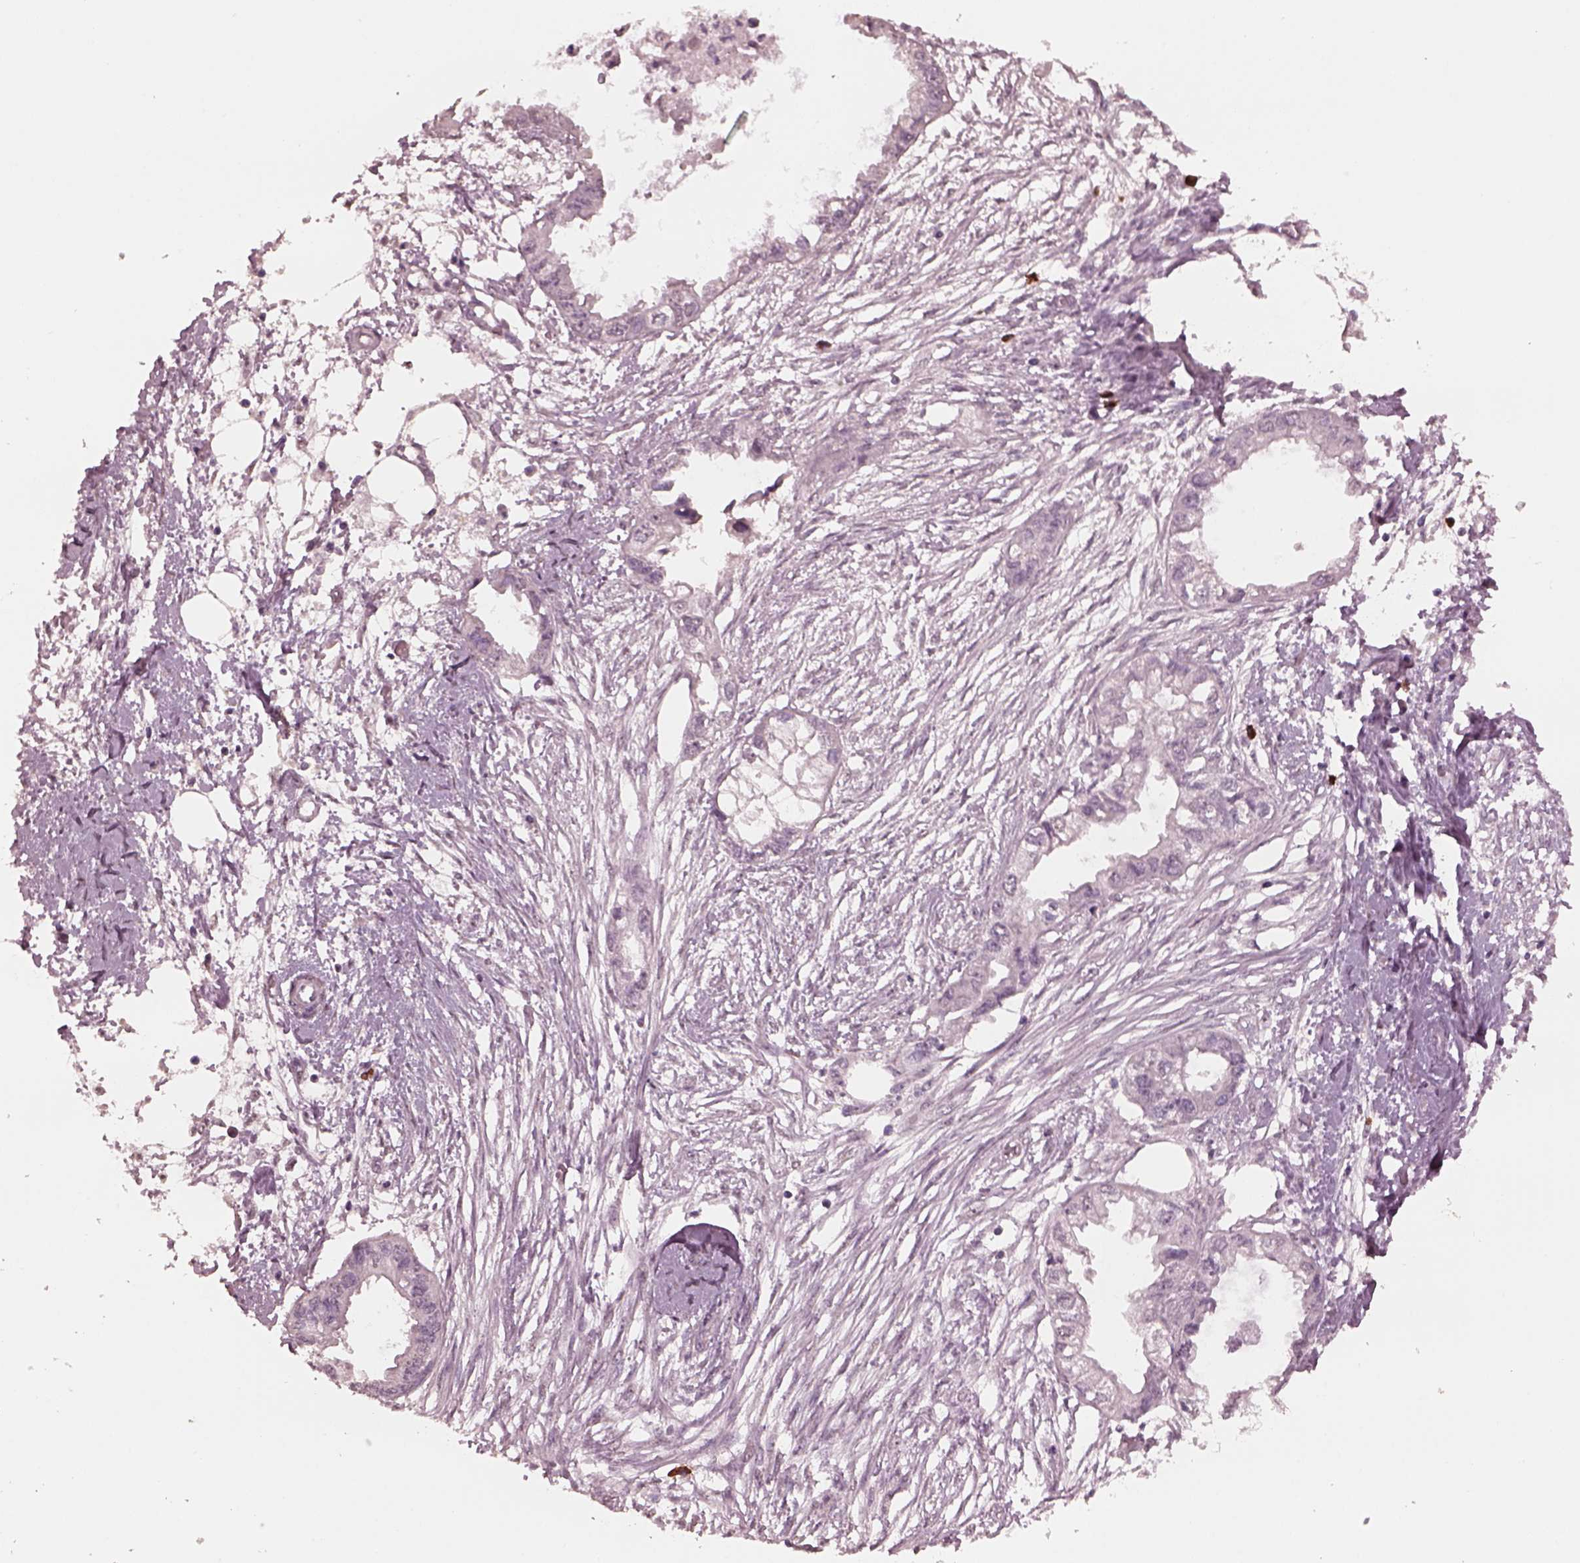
{"staining": {"intensity": "negative", "quantity": "none", "location": "none"}, "tissue": "endometrial cancer", "cell_type": "Tumor cells", "image_type": "cancer", "snomed": [{"axis": "morphology", "description": "Adenocarcinoma, NOS"}, {"axis": "morphology", "description": "Adenocarcinoma, metastatic, NOS"}, {"axis": "topography", "description": "Adipose tissue"}, {"axis": "topography", "description": "Endometrium"}], "caption": "A histopathology image of human endometrial cancer (metastatic adenocarcinoma) is negative for staining in tumor cells.", "gene": "IL18RAP", "patient": {"sex": "female", "age": 67}}